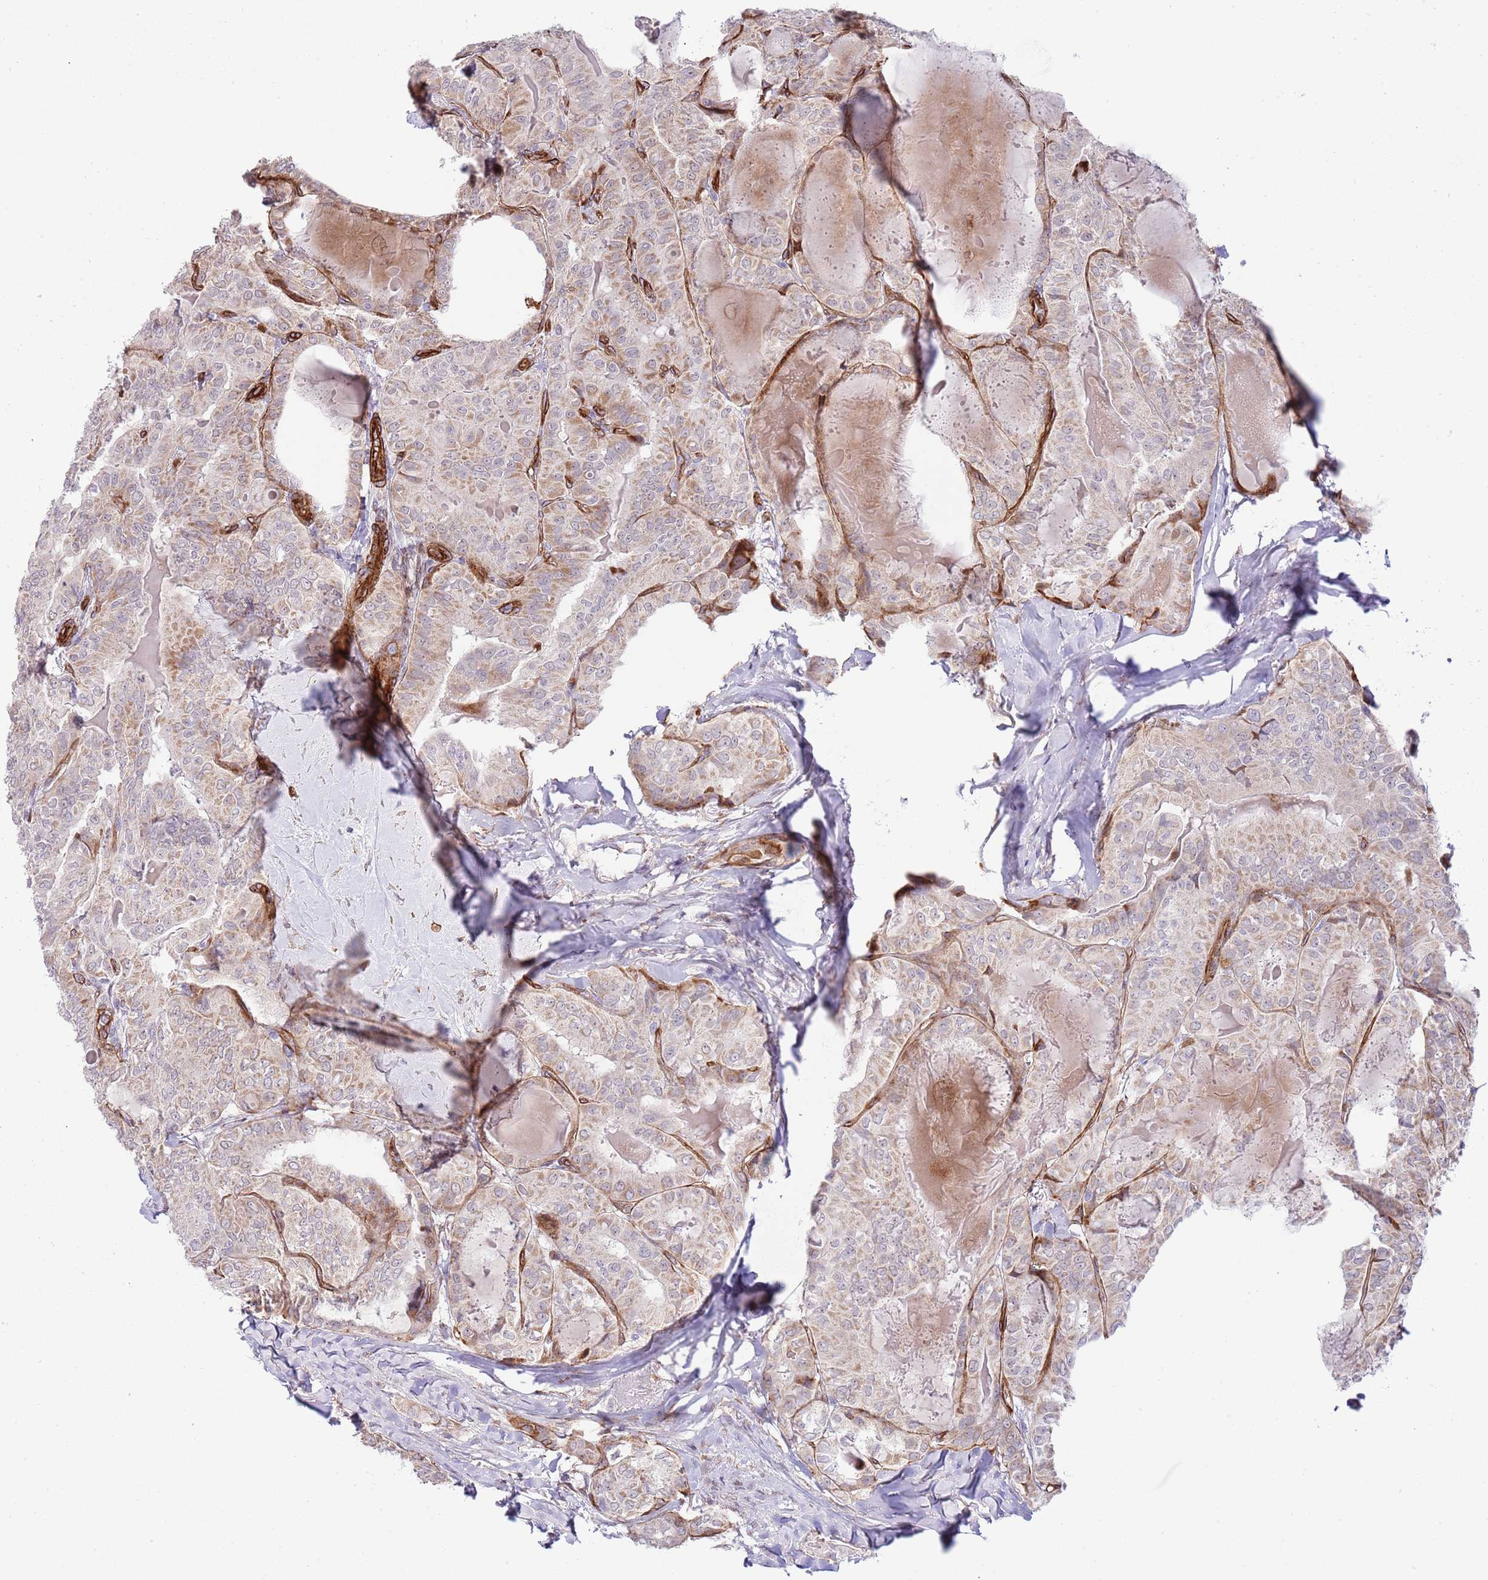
{"staining": {"intensity": "moderate", "quantity": ">75%", "location": "cytoplasmic/membranous"}, "tissue": "thyroid cancer", "cell_type": "Tumor cells", "image_type": "cancer", "snomed": [{"axis": "morphology", "description": "Papillary adenocarcinoma, NOS"}, {"axis": "topography", "description": "Thyroid gland"}], "caption": "About >75% of tumor cells in thyroid papillary adenocarcinoma demonstrate moderate cytoplasmic/membranous protein staining as visualized by brown immunohistochemical staining.", "gene": "NEK3", "patient": {"sex": "female", "age": 68}}